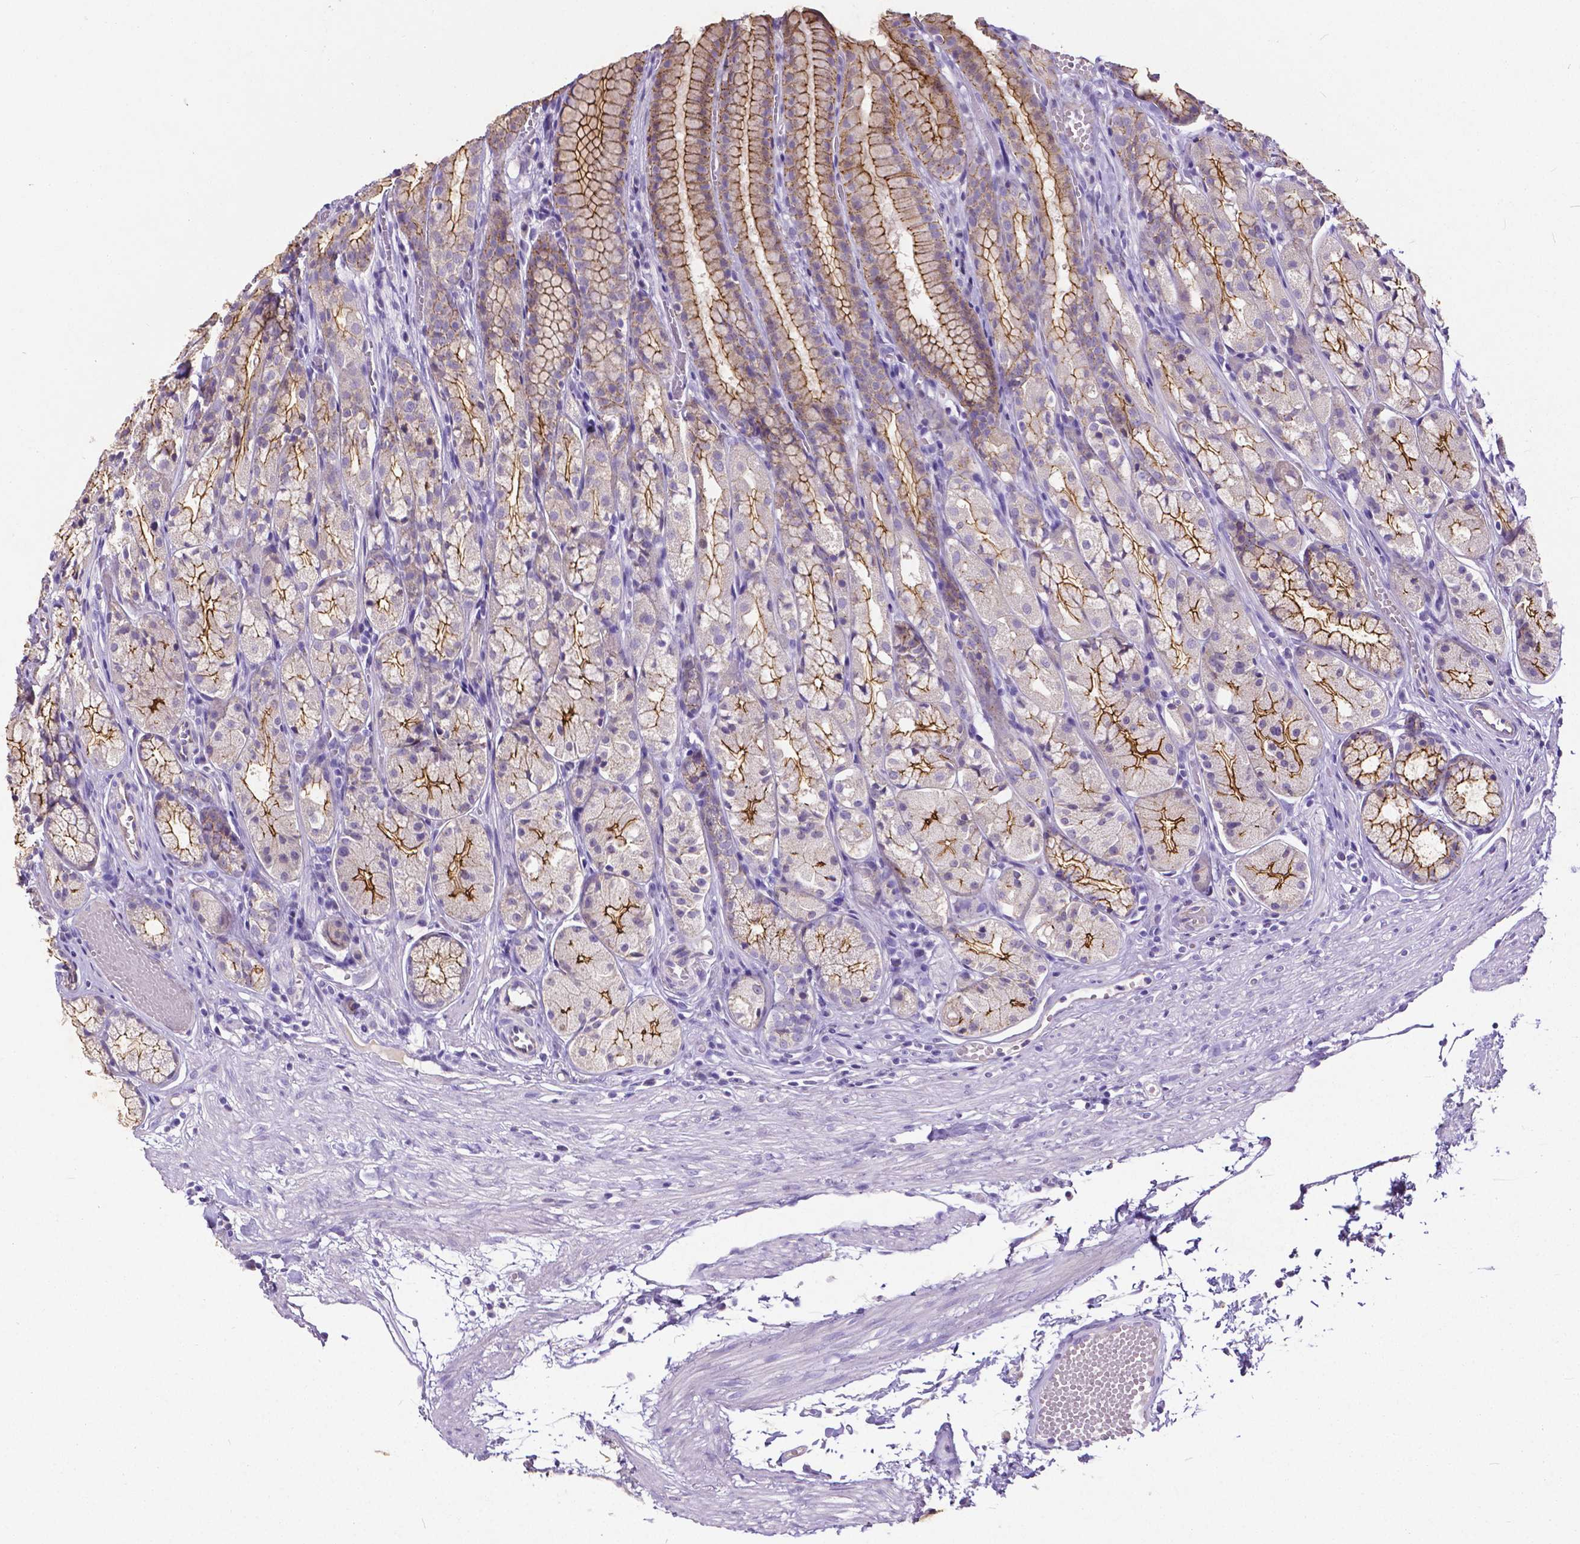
{"staining": {"intensity": "moderate", "quantity": "<25%", "location": "cytoplasmic/membranous"}, "tissue": "stomach", "cell_type": "Glandular cells", "image_type": "normal", "snomed": [{"axis": "morphology", "description": "Normal tissue, NOS"}, {"axis": "topography", "description": "Stomach"}], "caption": "Protein staining shows moderate cytoplasmic/membranous positivity in about <25% of glandular cells in unremarkable stomach.", "gene": "OCLN", "patient": {"sex": "male", "age": 70}}